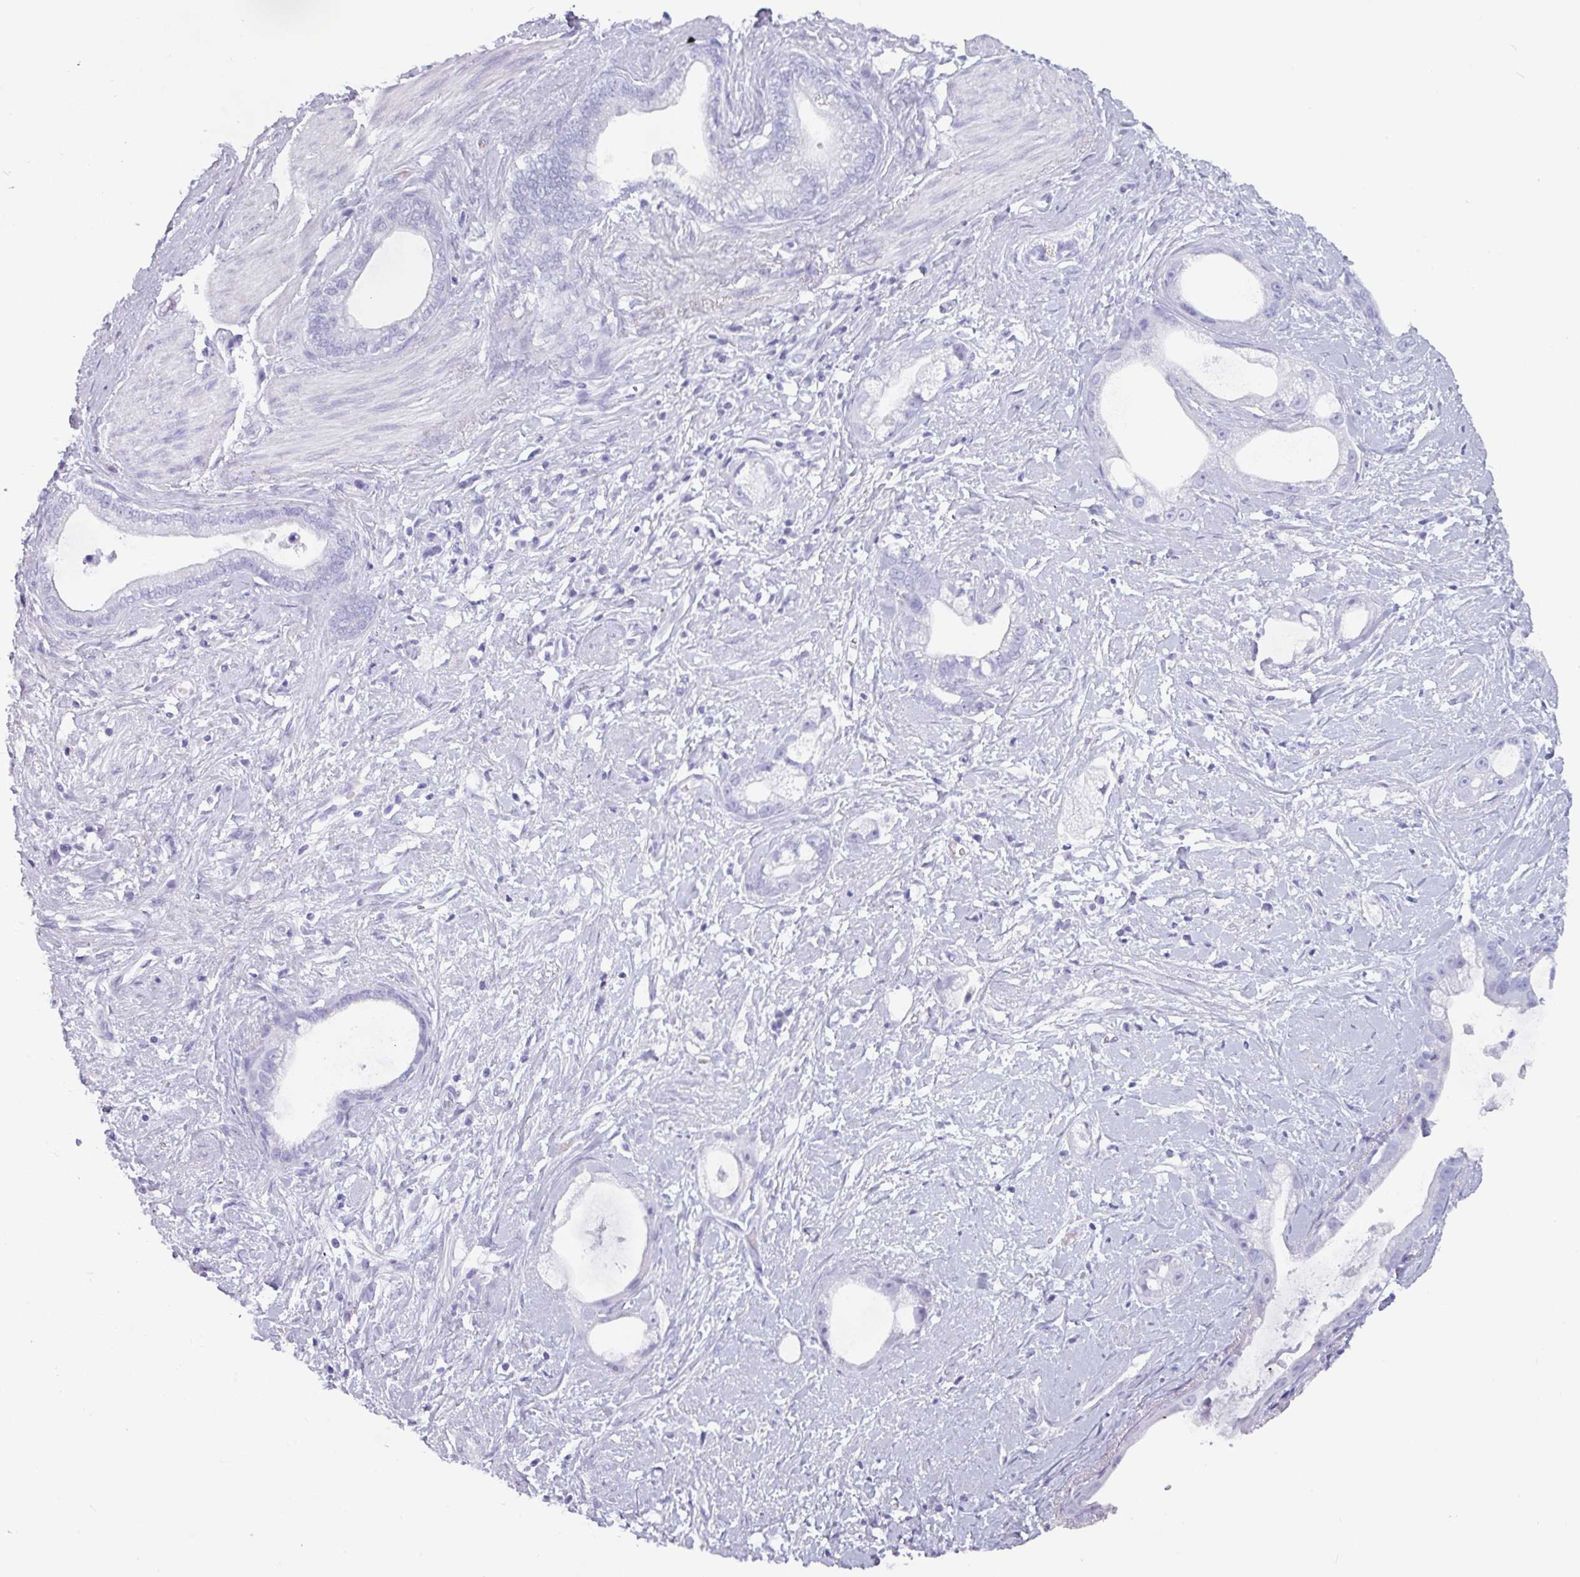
{"staining": {"intensity": "negative", "quantity": "none", "location": "none"}, "tissue": "stomach cancer", "cell_type": "Tumor cells", "image_type": "cancer", "snomed": [{"axis": "morphology", "description": "Adenocarcinoma, NOS"}, {"axis": "topography", "description": "Stomach"}], "caption": "Micrograph shows no protein positivity in tumor cells of stomach cancer (adenocarcinoma) tissue.", "gene": "CRYBB2", "patient": {"sex": "male", "age": 55}}